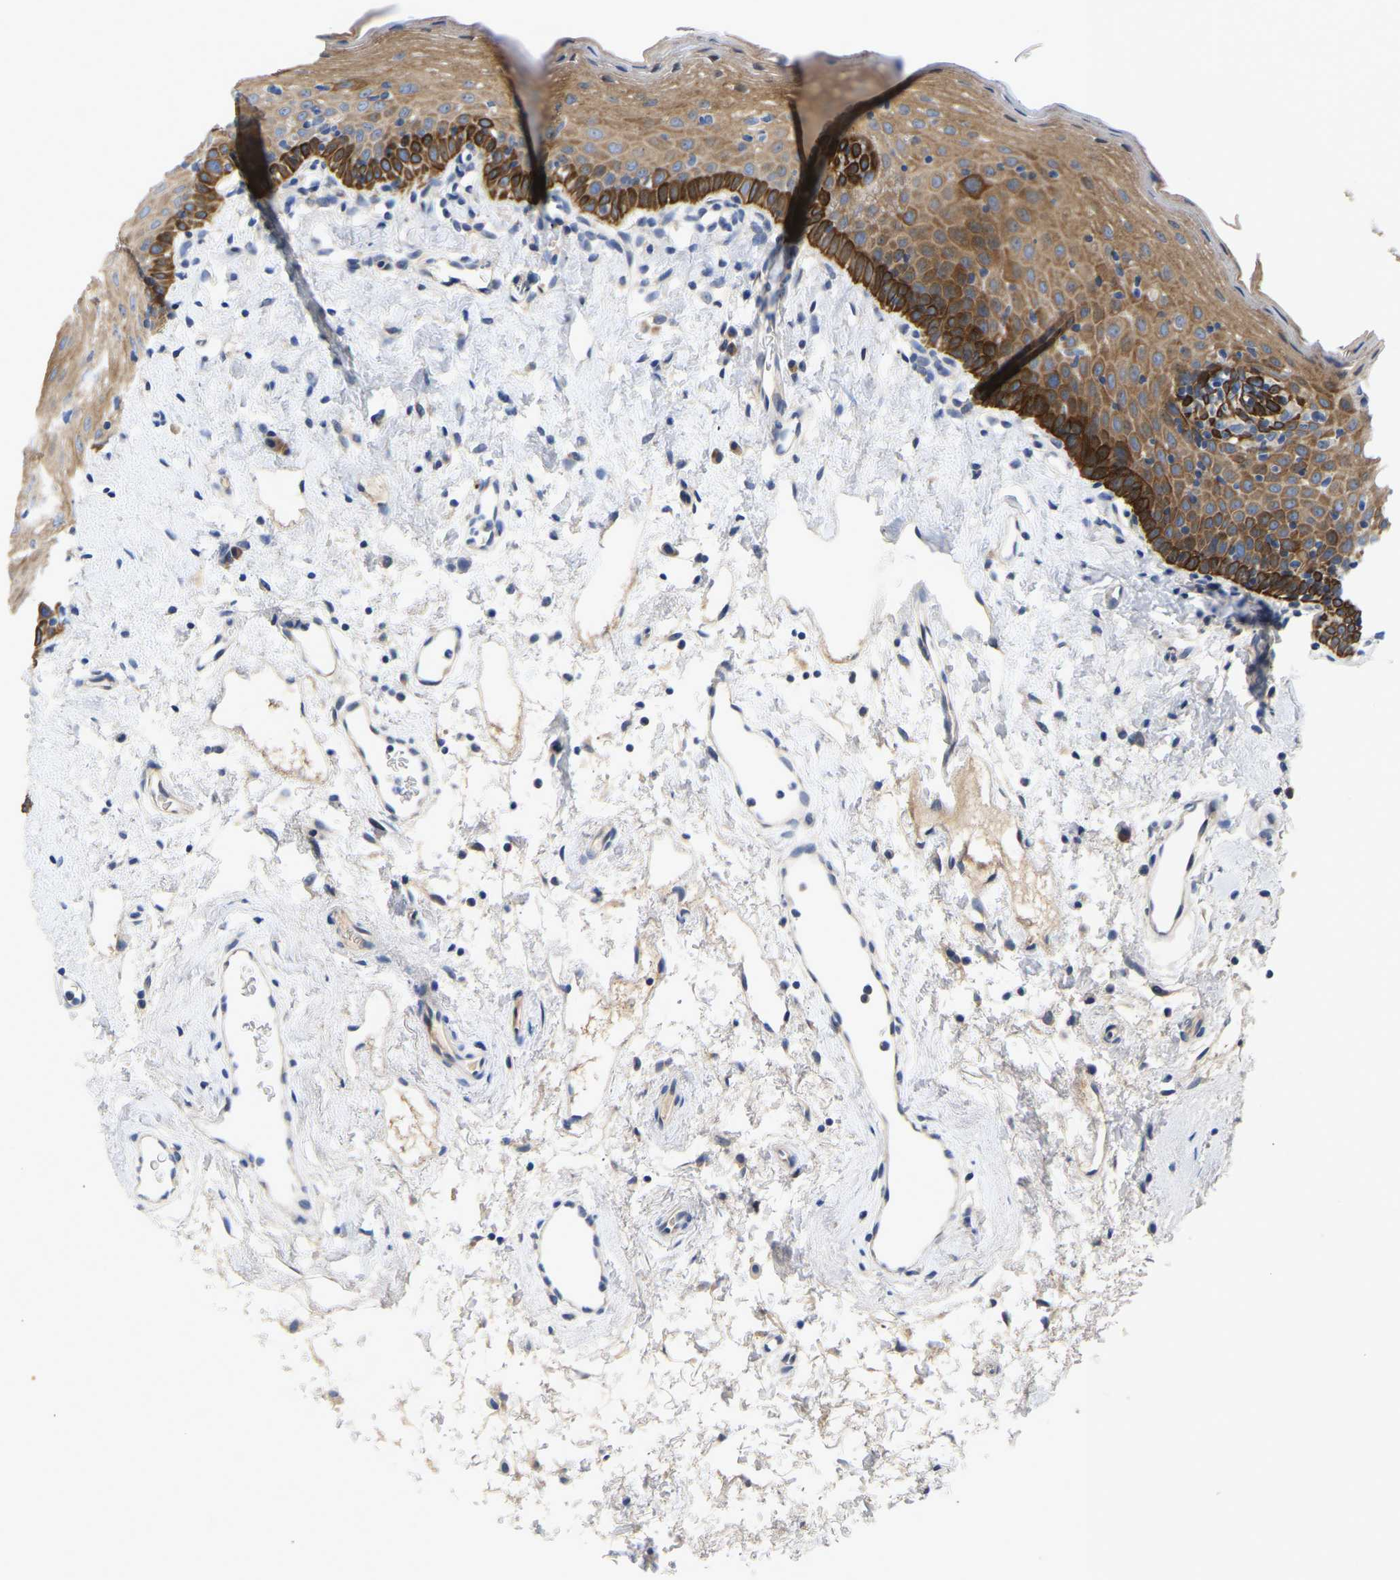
{"staining": {"intensity": "strong", "quantity": "25%-75%", "location": "cytoplasmic/membranous"}, "tissue": "oral mucosa", "cell_type": "Squamous epithelial cells", "image_type": "normal", "snomed": [{"axis": "morphology", "description": "Normal tissue, NOS"}, {"axis": "topography", "description": "Oral tissue"}], "caption": "Strong cytoplasmic/membranous positivity for a protein is identified in about 25%-75% of squamous epithelial cells of unremarkable oral mucosa using immunohistochemistry (IHC).", "gene": "ABCA10", "patient": {"sex": "male", "age": 66}}